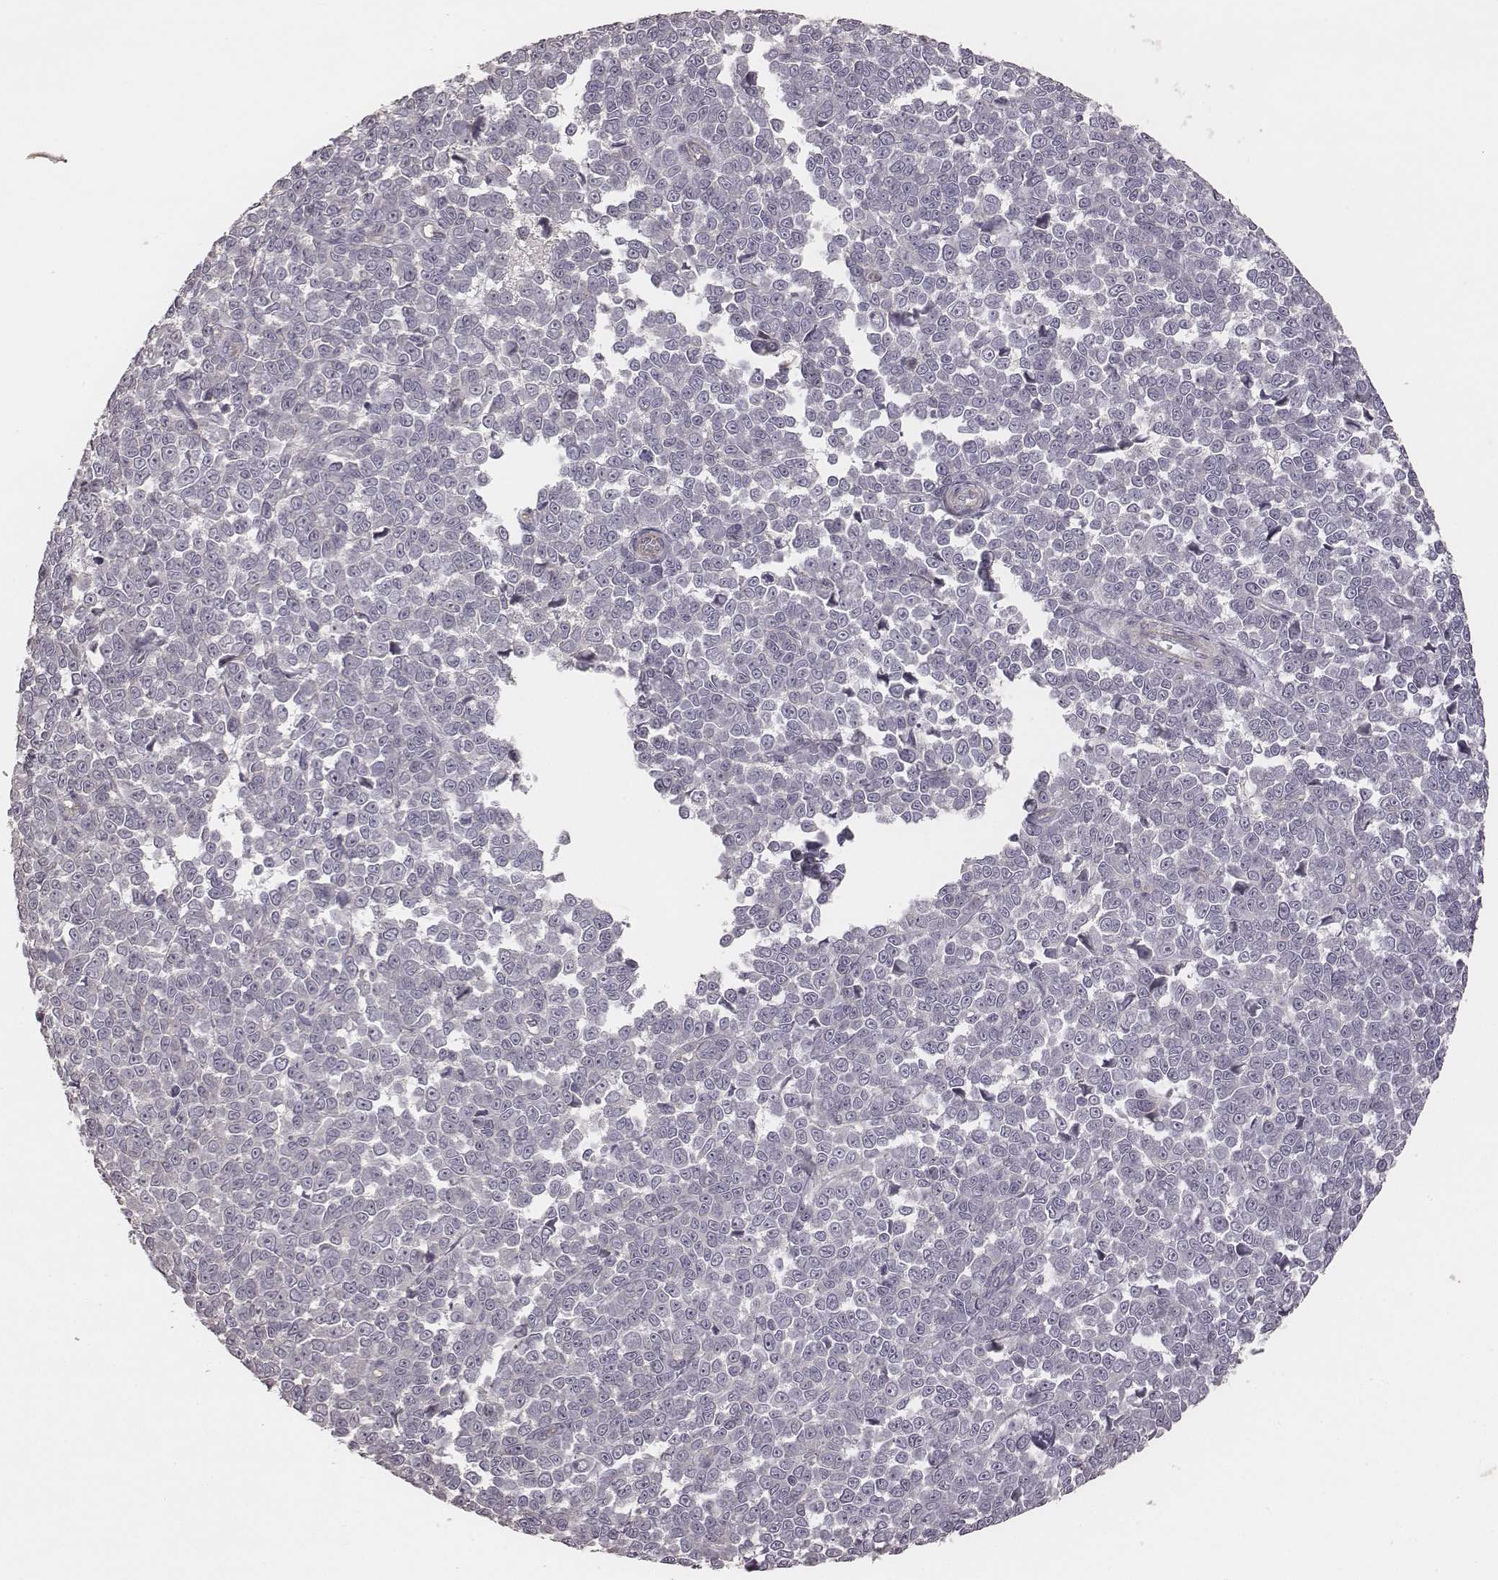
{"staining": {"intensity": "negative", "quantity": "none", "location": "none"}, "tissue": "melanoma", "cell_type": "Tumor cells", "image_type": "cancer", "snomed": [{"axis": "morphology", "description": "Malignant melanoma, NOS"}, {"axis": "topography", "description": "Skin"}], "caption": "The image displays no staining of tumor cells in malignant melanoma.", "gene": "OTOGL", "patient": {"sex": "female", "age": 95}}